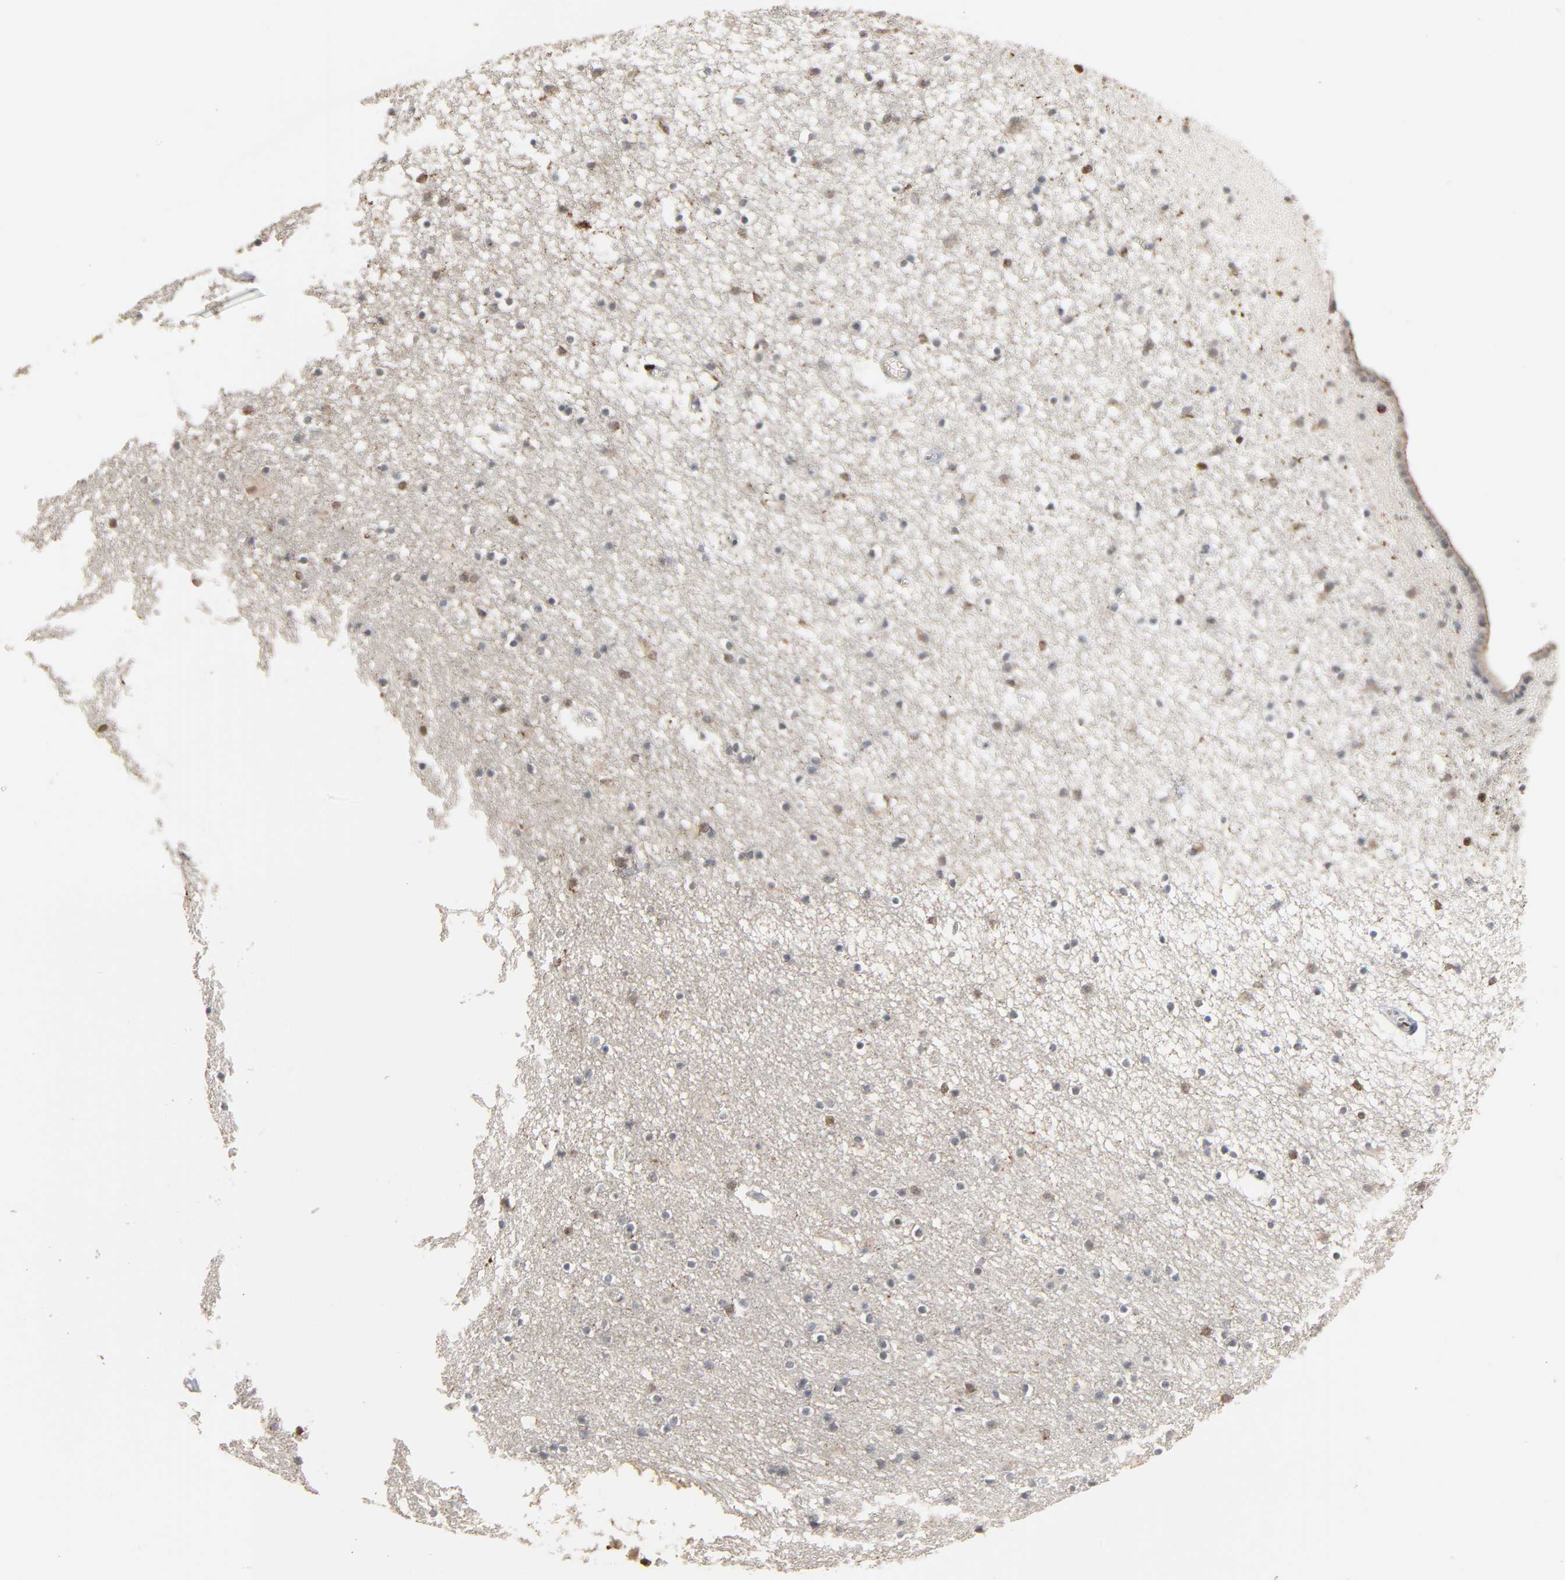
{"staining": {"intensity": "negative", "quantity": "none", "location": "none"}, "tissue": "caudate", "cell_type": "Glial cells", "image_type": "normal", "snomed": [{"axis": "morphology", "description": "Normal tissue, NOS"}, {"axis": "topography", "description": "Lateral ventricle wall"}], "caption": "The micrograph shows no significant expression in glial cells of caudate. (DAB IHC visualized using brightfield microscopy, high magnification).", "gene": "DOCK8", "patient": {"sex": "male", "age": 45}}